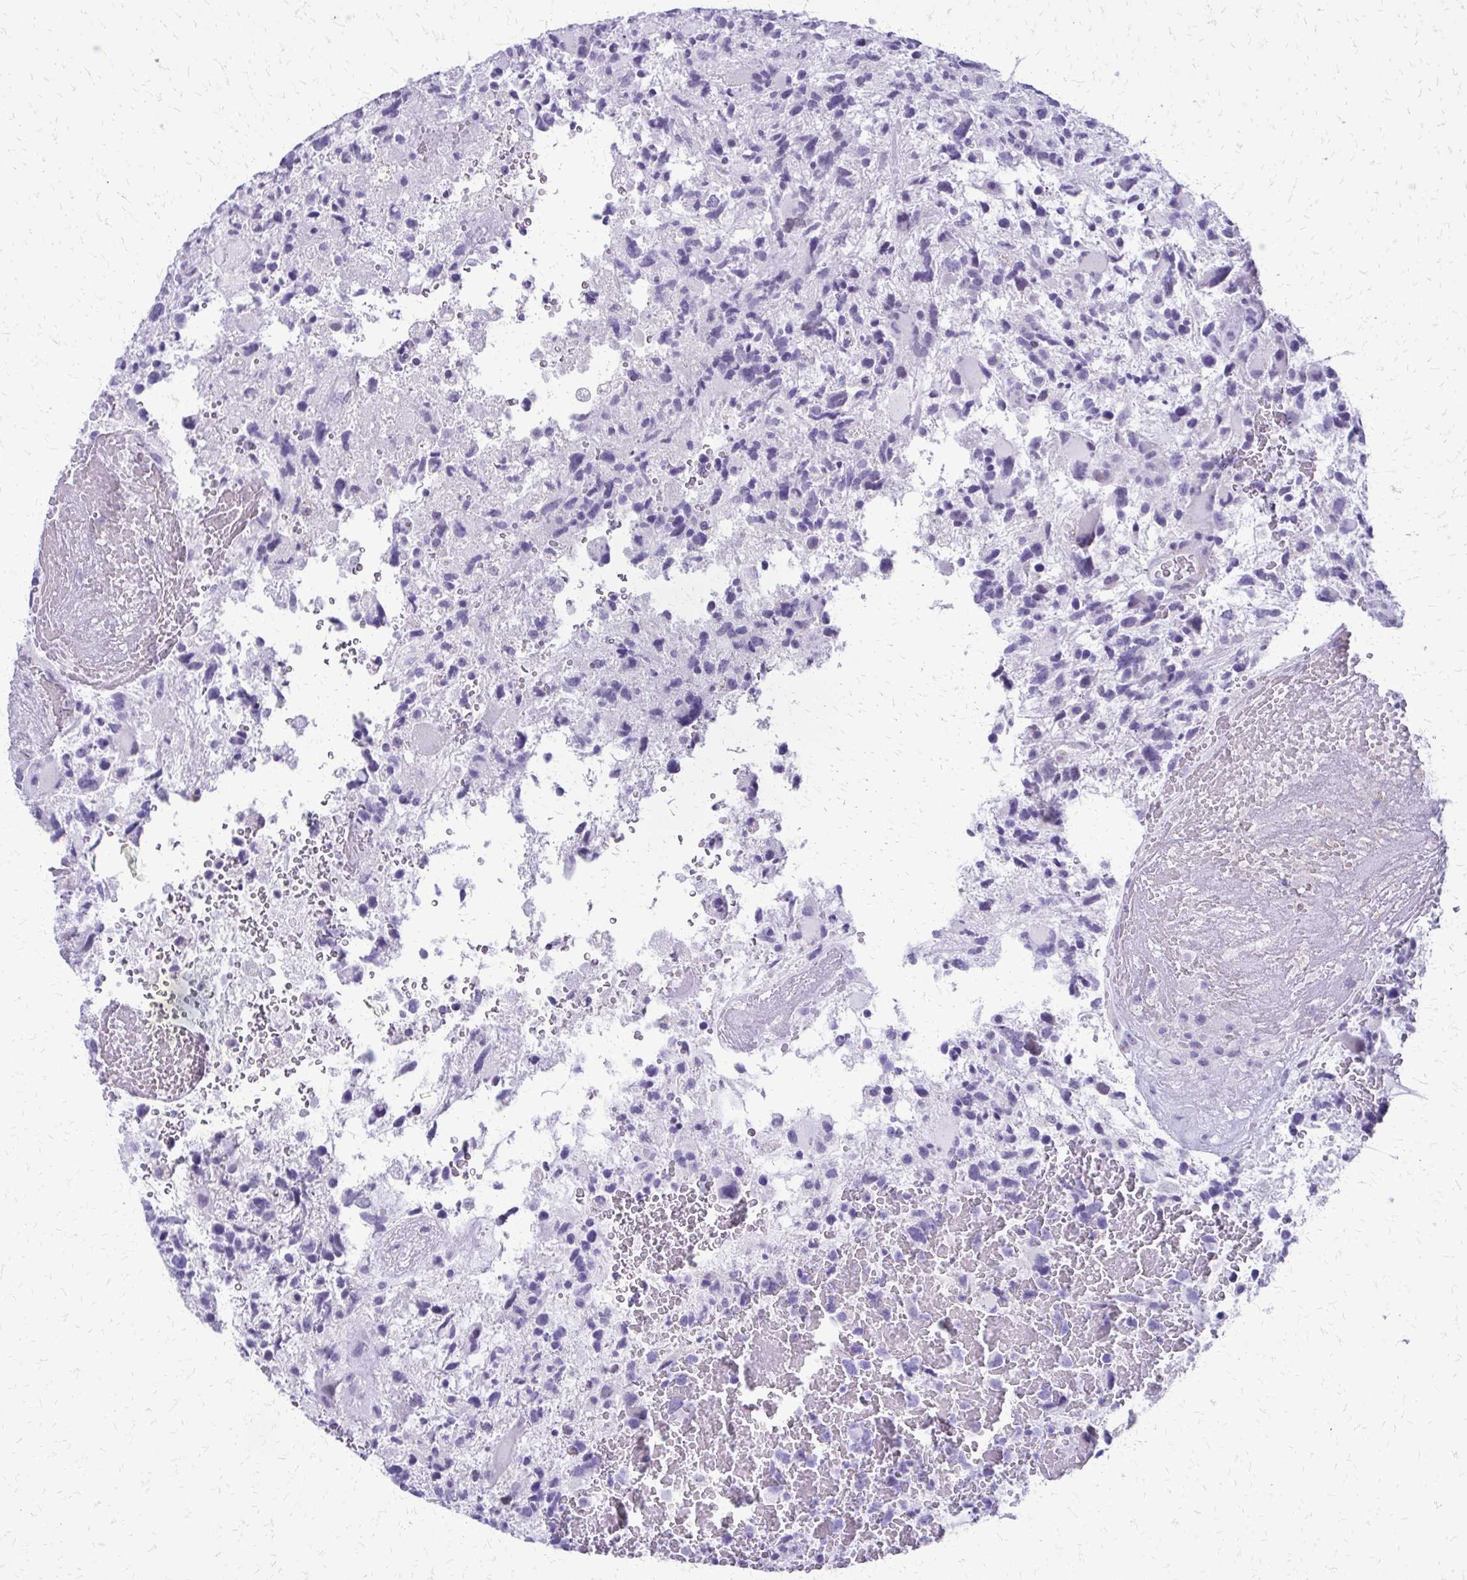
{"staining": {"intensity": "negative", "quantity": "none", "location": "none"}, "tissue": "glioma", "cell_type": "Tumor cells", "image_type": "cancer", "snomed": [{"axis": "morphology", "description": "Glioma, malignant, High grade"}, {"axis": "topography", "description": "Brain"}], "caption": "Tumor cells show no significant protein positivity in malignant glioma (high-grade).", "gene": "FAM162B", "patient": {"sex": "female", "age": 71}}